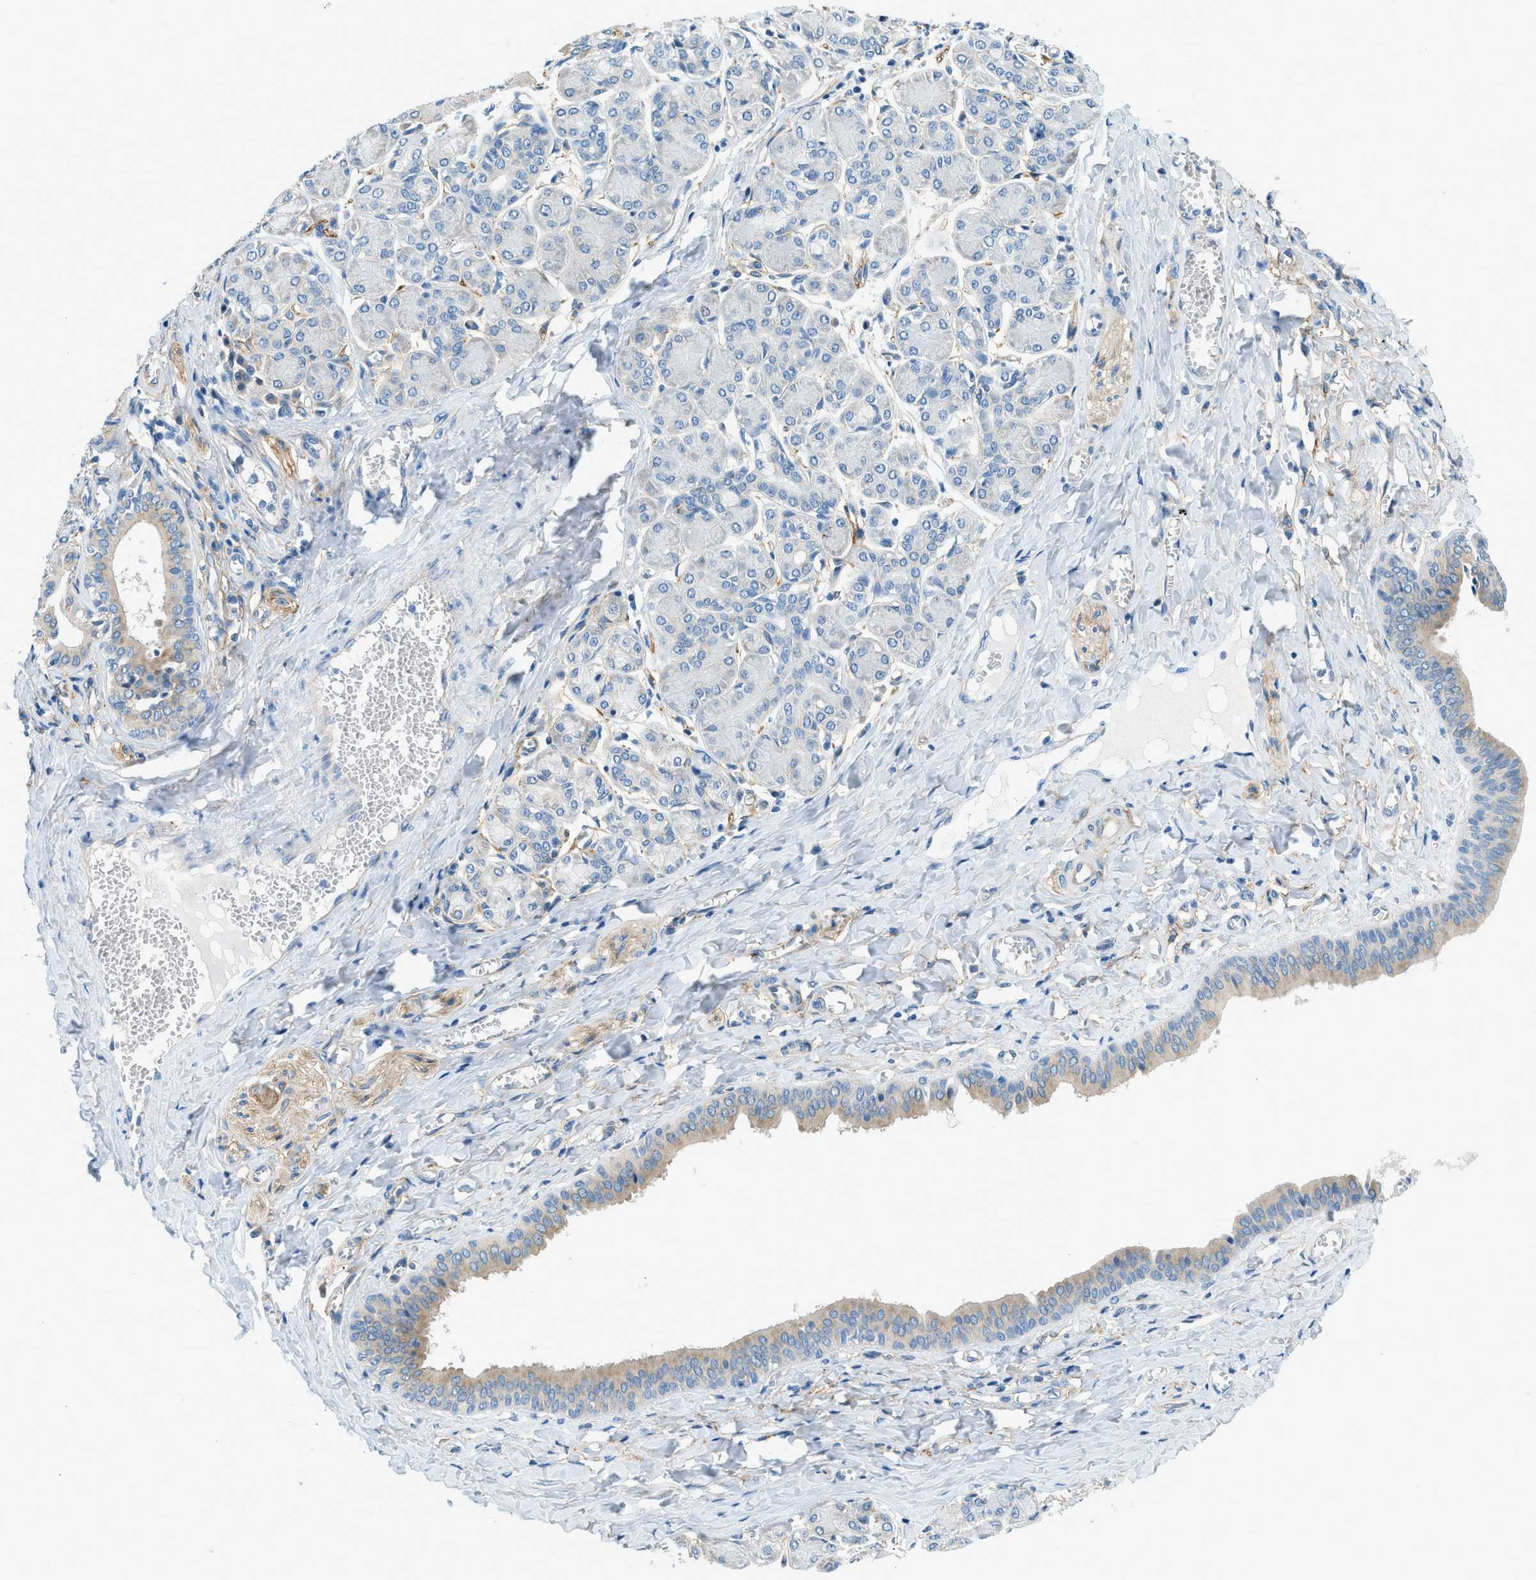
{"staining": {"intensity": "weak", "quantity": "<25%", "location": "cytoplasmic/membranous"}, "tissue": "salivary gland", "cell_type": "Glandular cells", "image_type": "normal", "snomed": [{"axis": "morphology", "description": "Normal tissue, NOS"}, {"axis": "morphology", "description": "Inflammation, NOS"}, {"axis": "topography", "description": "Lymph node"}, {"axis": "topography", "description": "Salivary gland"}], "caption": "Immunohistochemistry of unremarkable salivary gland reveals no expression in glandular cells.", "gene": "ZNF367", "patient": {"sex": "male", "age": 3}}